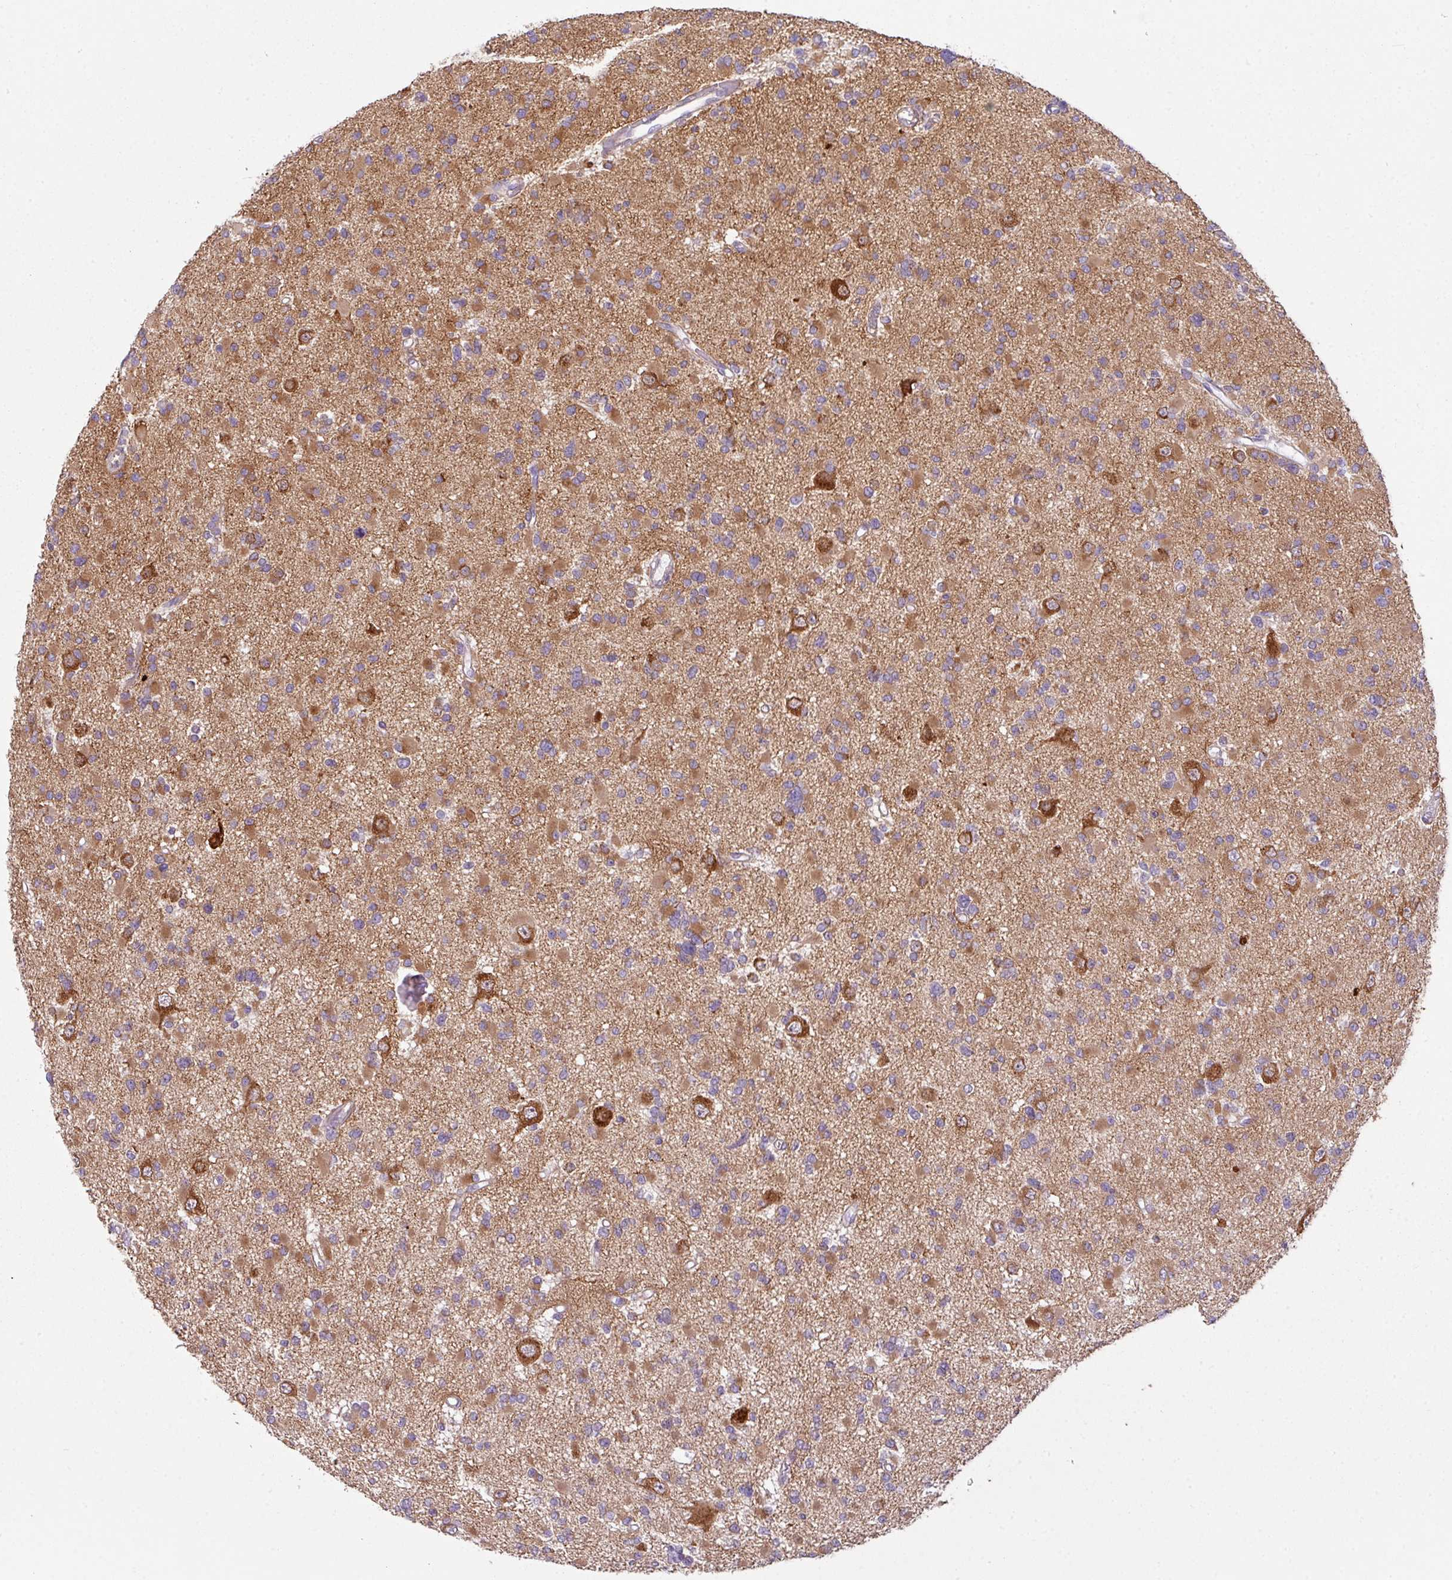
{"staining": {"intensity": "moderate", "quantity": "25%-75%", "location": "cytoplasmic/membranous"}, "tissue": "glioma", "cell_type": "Tumor cells", "image_type": "cancer", "snomed": [{"axis": "morphology", "description": "Glioma, malignant, Low grade"}, {"axis": "topography", "description": "Brain"}], "caption": "There is medium levels of moderate cytoplasmic/membranous staining in tumor cells of glioma, as demonstrated by immunohistochemical staining (brown color).", "gene": "CAMK2B", "patient": {"sex": "female", "age": 22}}